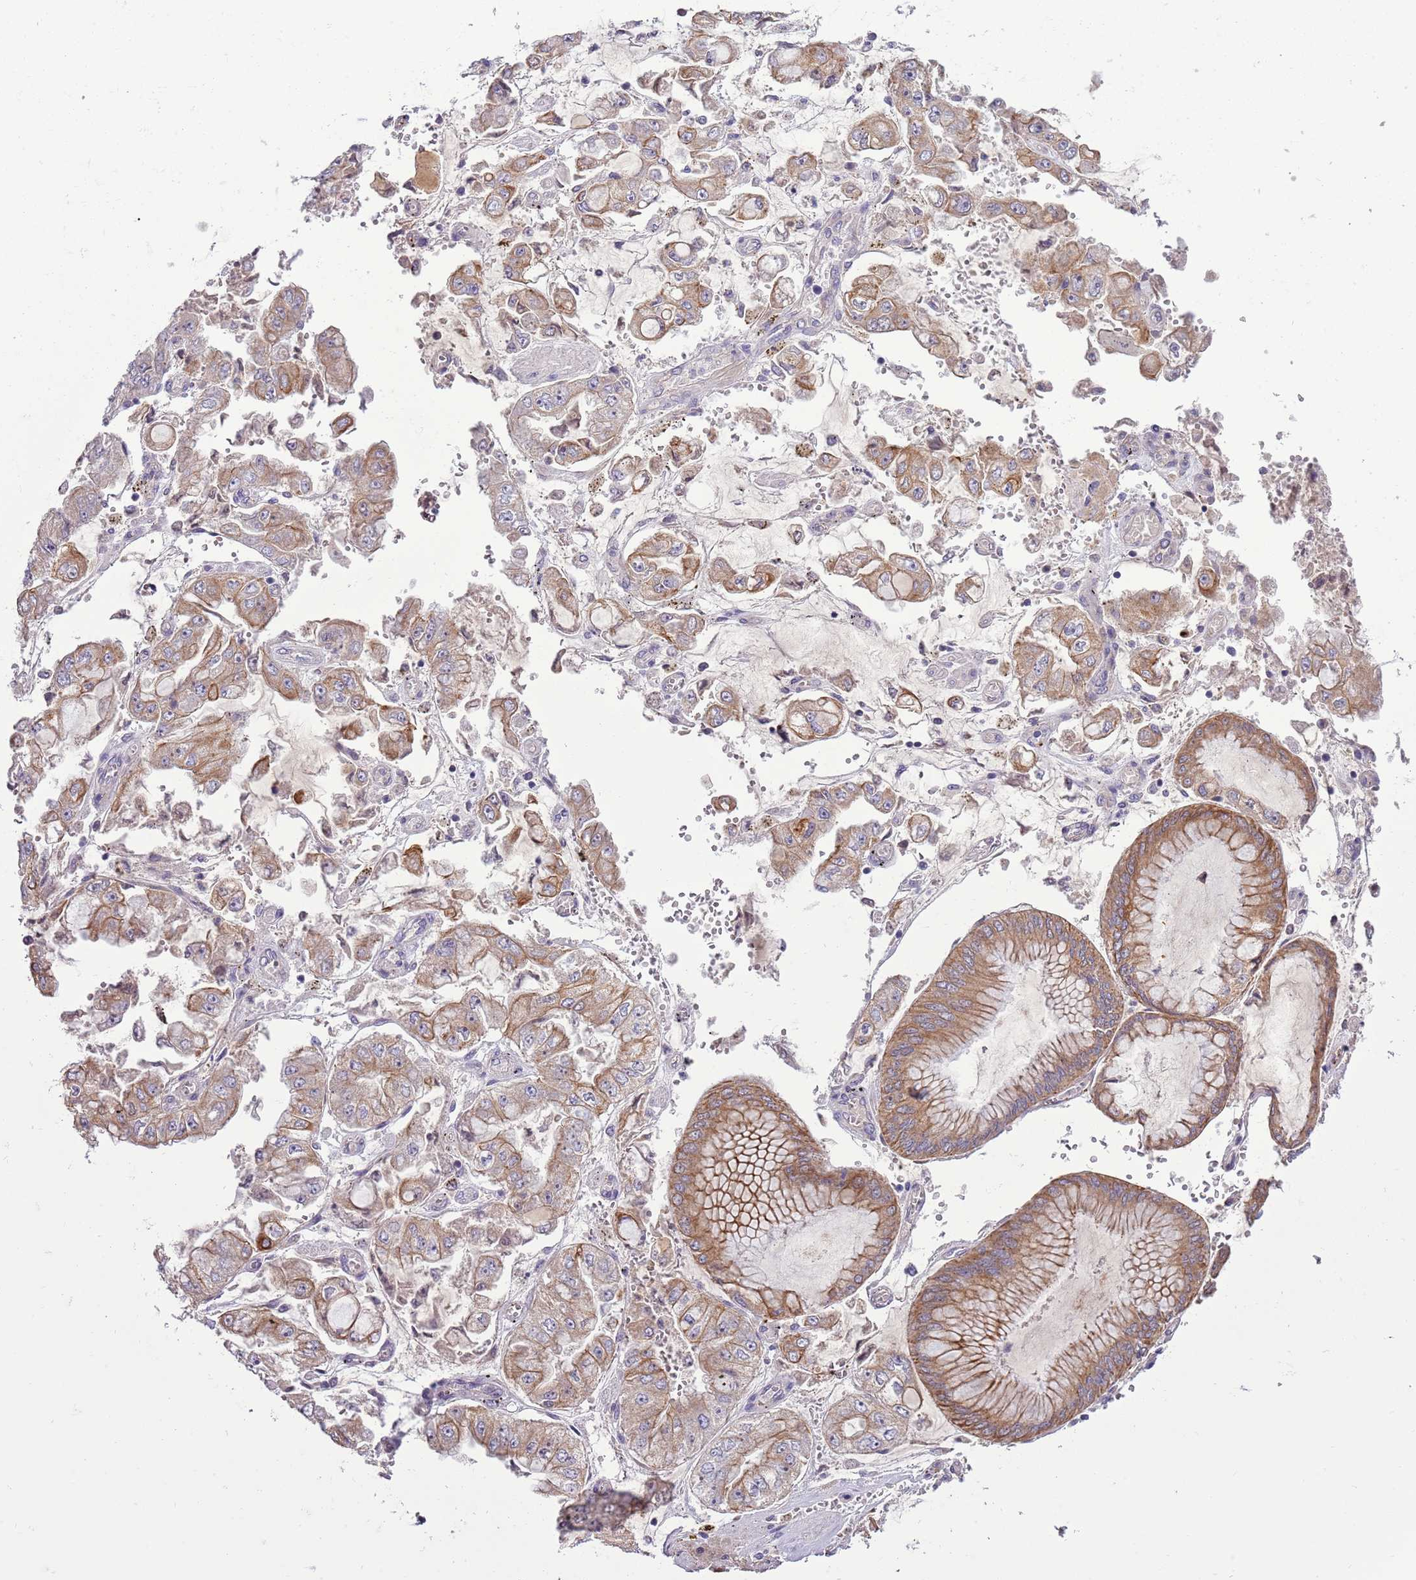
{"staining": {"intensity": "moderate", "quantity": ">75%", "location": "cytoplasmic/membranous"}, "tissue": "stomach cancer", "cell_type": "Tumor cells", "image_type": "cancer", "snomed": [{"axis": "morphology", "description": "Adenocarcinoma, NOS"}, {"axis": "topography", "description": "Stomach"}], "caption": "DAB (3,3'-diaminobenzidine) immunohistochemical staining of adenocarcinoma (stomach) exhibits moderate cytoplasmic/membranous protein expression in about >75% of tumor cells.", "gene": "HES3", "patient": {"sex": "male", "age": 76}}